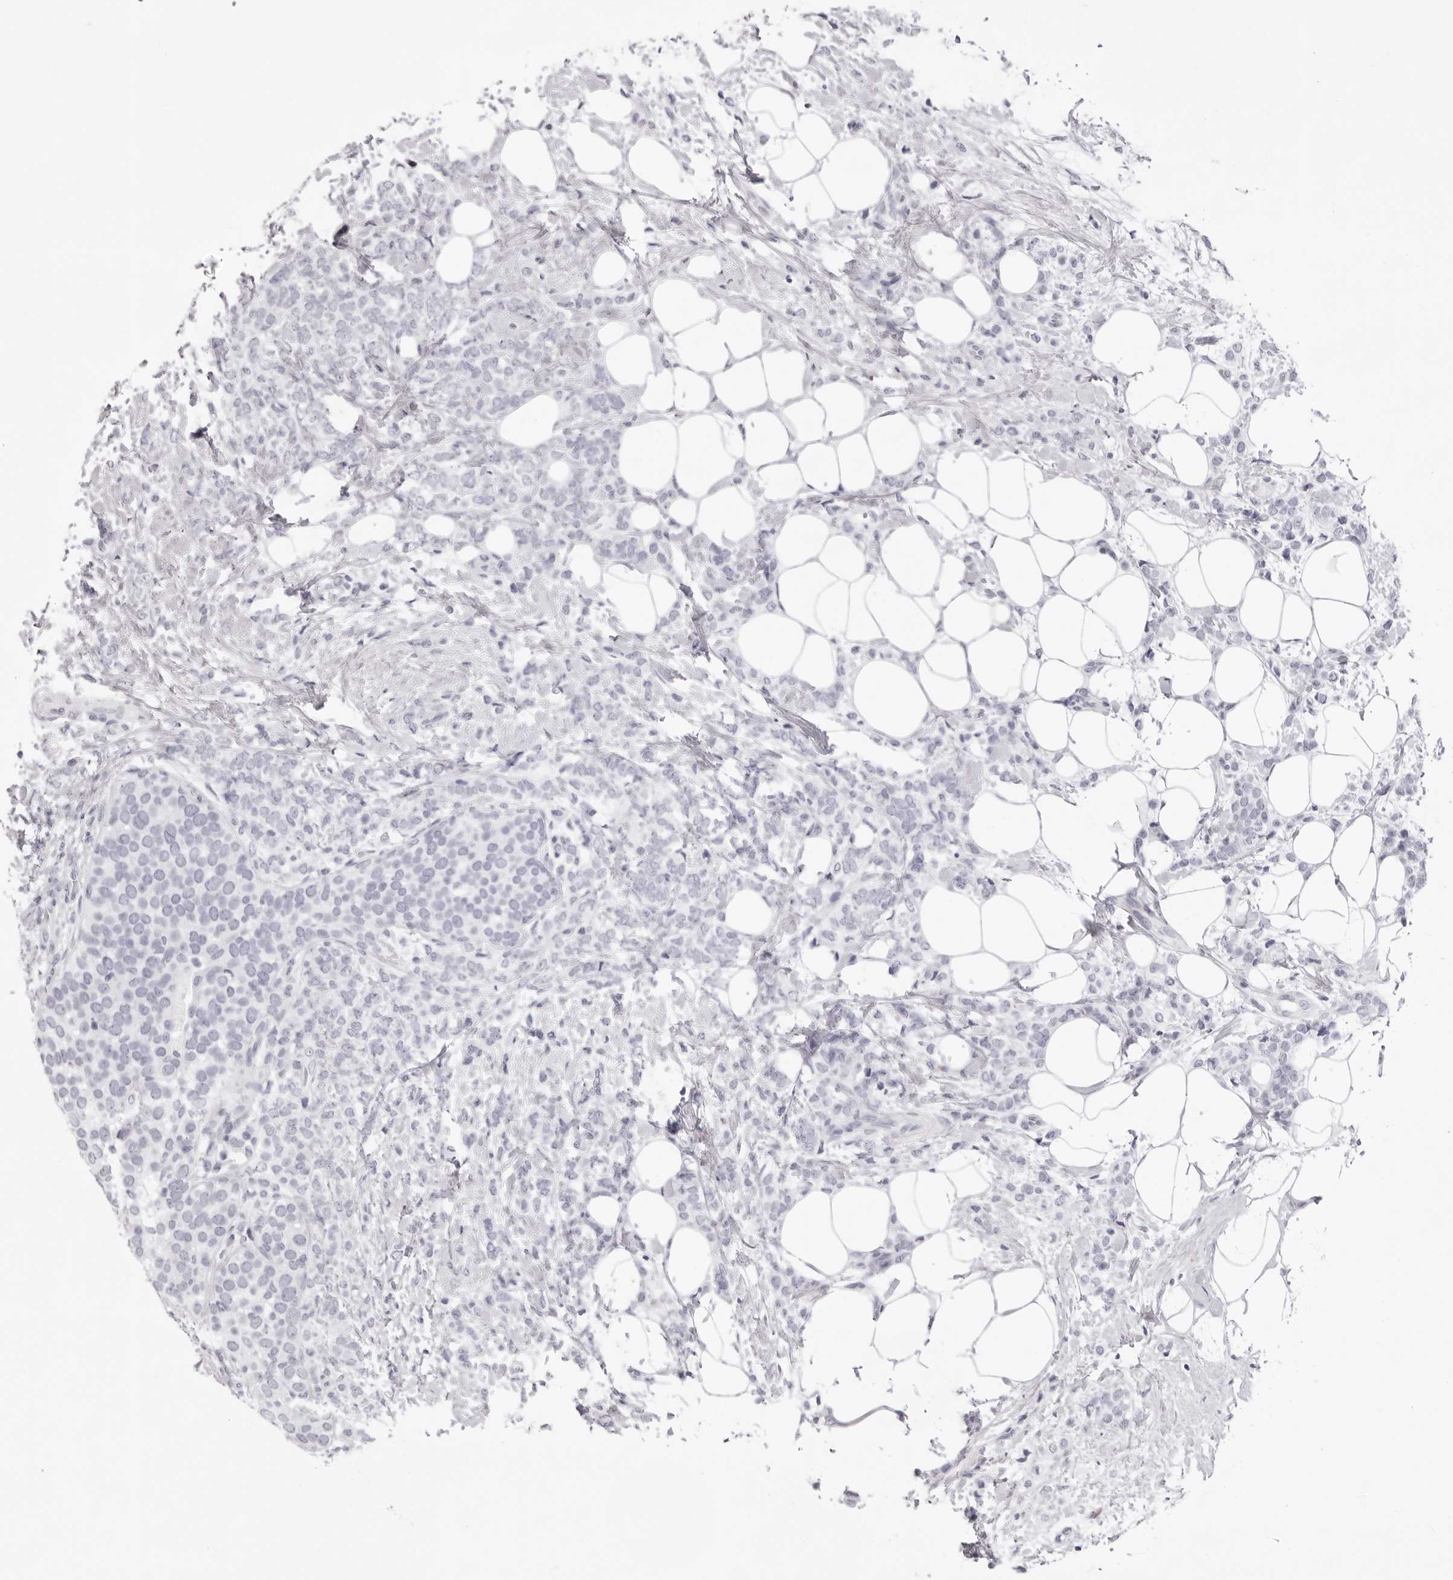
{"staining": {"intensity": "negative", "quantity": "none", "location": "none"}, "tissue": "breast cancer", "cell_type": "Tumor cells", "image_type": "cancer", "snomed": [{"axis": "morphology", "description": "Lobular carcinoma"}, {"axis": "topography", "description": "Breast"}], "caption": "Photomicrograph shows no significant protein expression in tumor cells of lobular carcinoma (breast).", "gene": "SMIM2", "patient": {"sex": "female", "age": 50}}